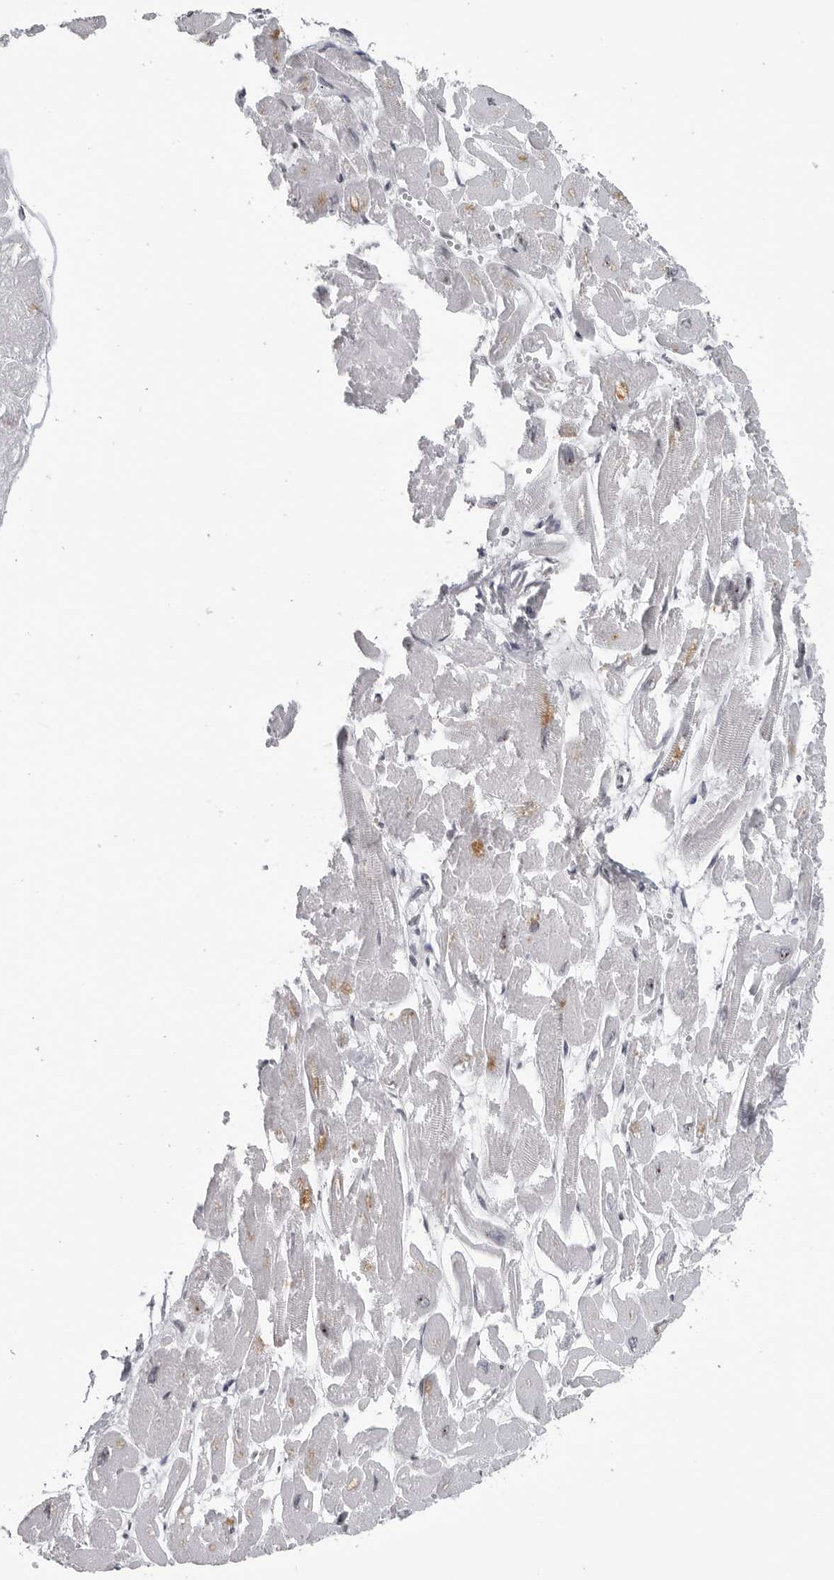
{"staining": {"intensity": "negative", "quantity": "none", "location": "none"}, "tissue": "heart muscle", "cell_type": "Cardiomyocytes", "image_type": "normal", "snomed": [{"axis": "morphology", "description": "Normal tissue, NOS"}, {"axis": "topography", "description": "Heart"}], "caption": "Immunohistochemistry photomicrograph of benign human heart muscle stained for a protein (brown), which demonstrates no positivity in cardiomyocytes. The staining was performed using DAB (3,3'-diaminobenzidine) to visualize the protein expression in brown, while the nuclei were stained in blue with hematoxylin (Magnification: 20x).", "gene": "DDX54", "patient": {"sex": "male", "age": 54}}